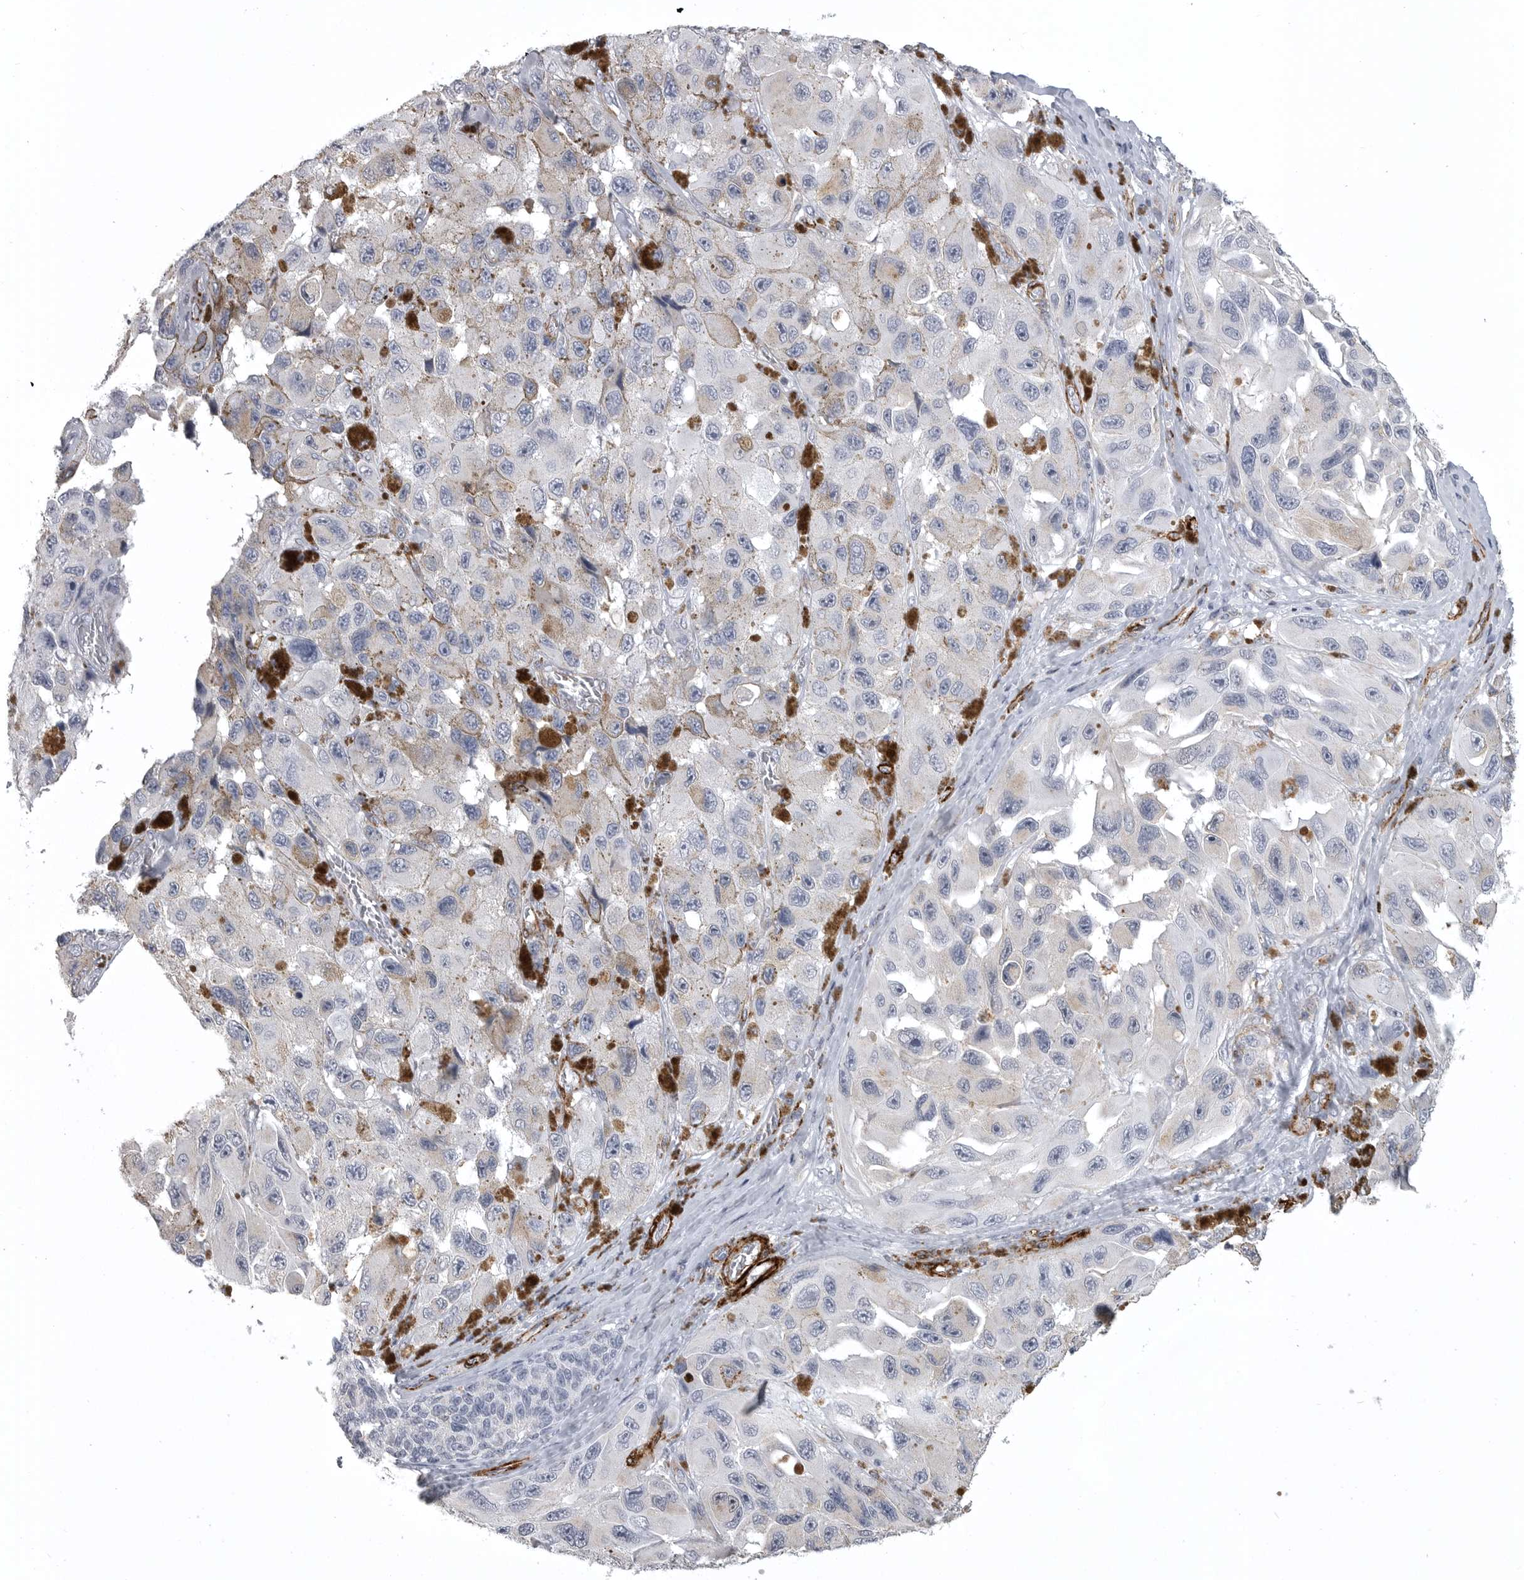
{"staining": {"intensity": "negative", "quantity": "none", "location": "none"}, "tissue": "melanoma", "cell_type": "Tumor cells", "image_type": "cancer", "snomed": [{"axis": "morphology", "description": "Malignant melanoma, NOS"}, {"axis": "topography", "description": "Skin"}], "caption": "High power microscopy histopathology image of an immunohistochemistry micrograph of malignant melanoma, revealing no significant staining in tumor cells.", "gene": "AOC3", "patient": {"sex": "female", "age": 73}}